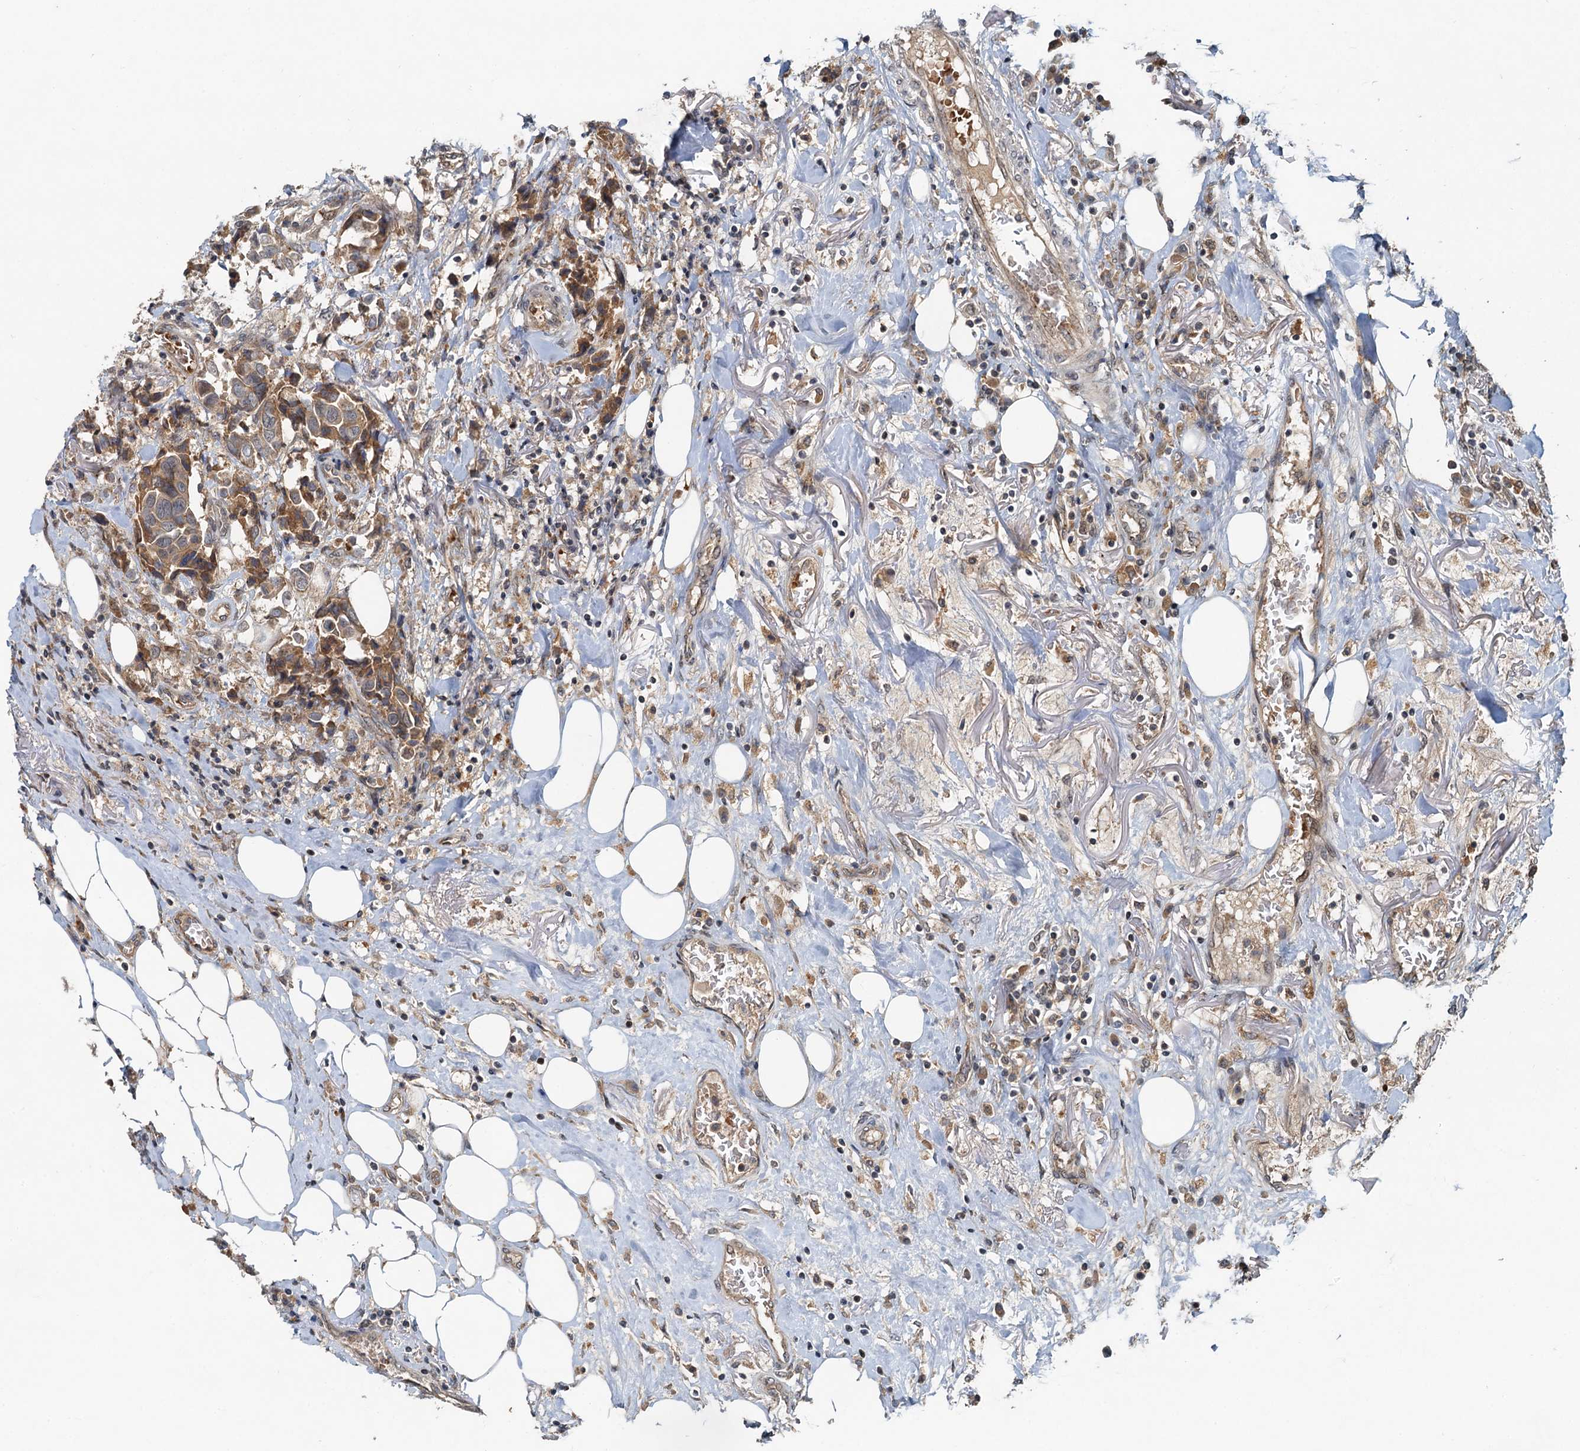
{"staining": {"intensity": "moderate", "quantity": ">75%", "location": "cytoplasmic/membranous"}, "tissue": "breast cancer", "cell_type": "Tumor cells", "image_type": "cancer", "snomed": [{"axis": "morphology", "description": "Duct carcinoma"}, {"axis": "topography", "description": "Breast"}], "caption": "Protein staining of breast invasive ductal carcinoma tissue shows moderate cytoplasmic/membranous positivity in about >75% of tumor cells.", "gene": "CEP68", "patient": {"sex": "female", "age": 80}}